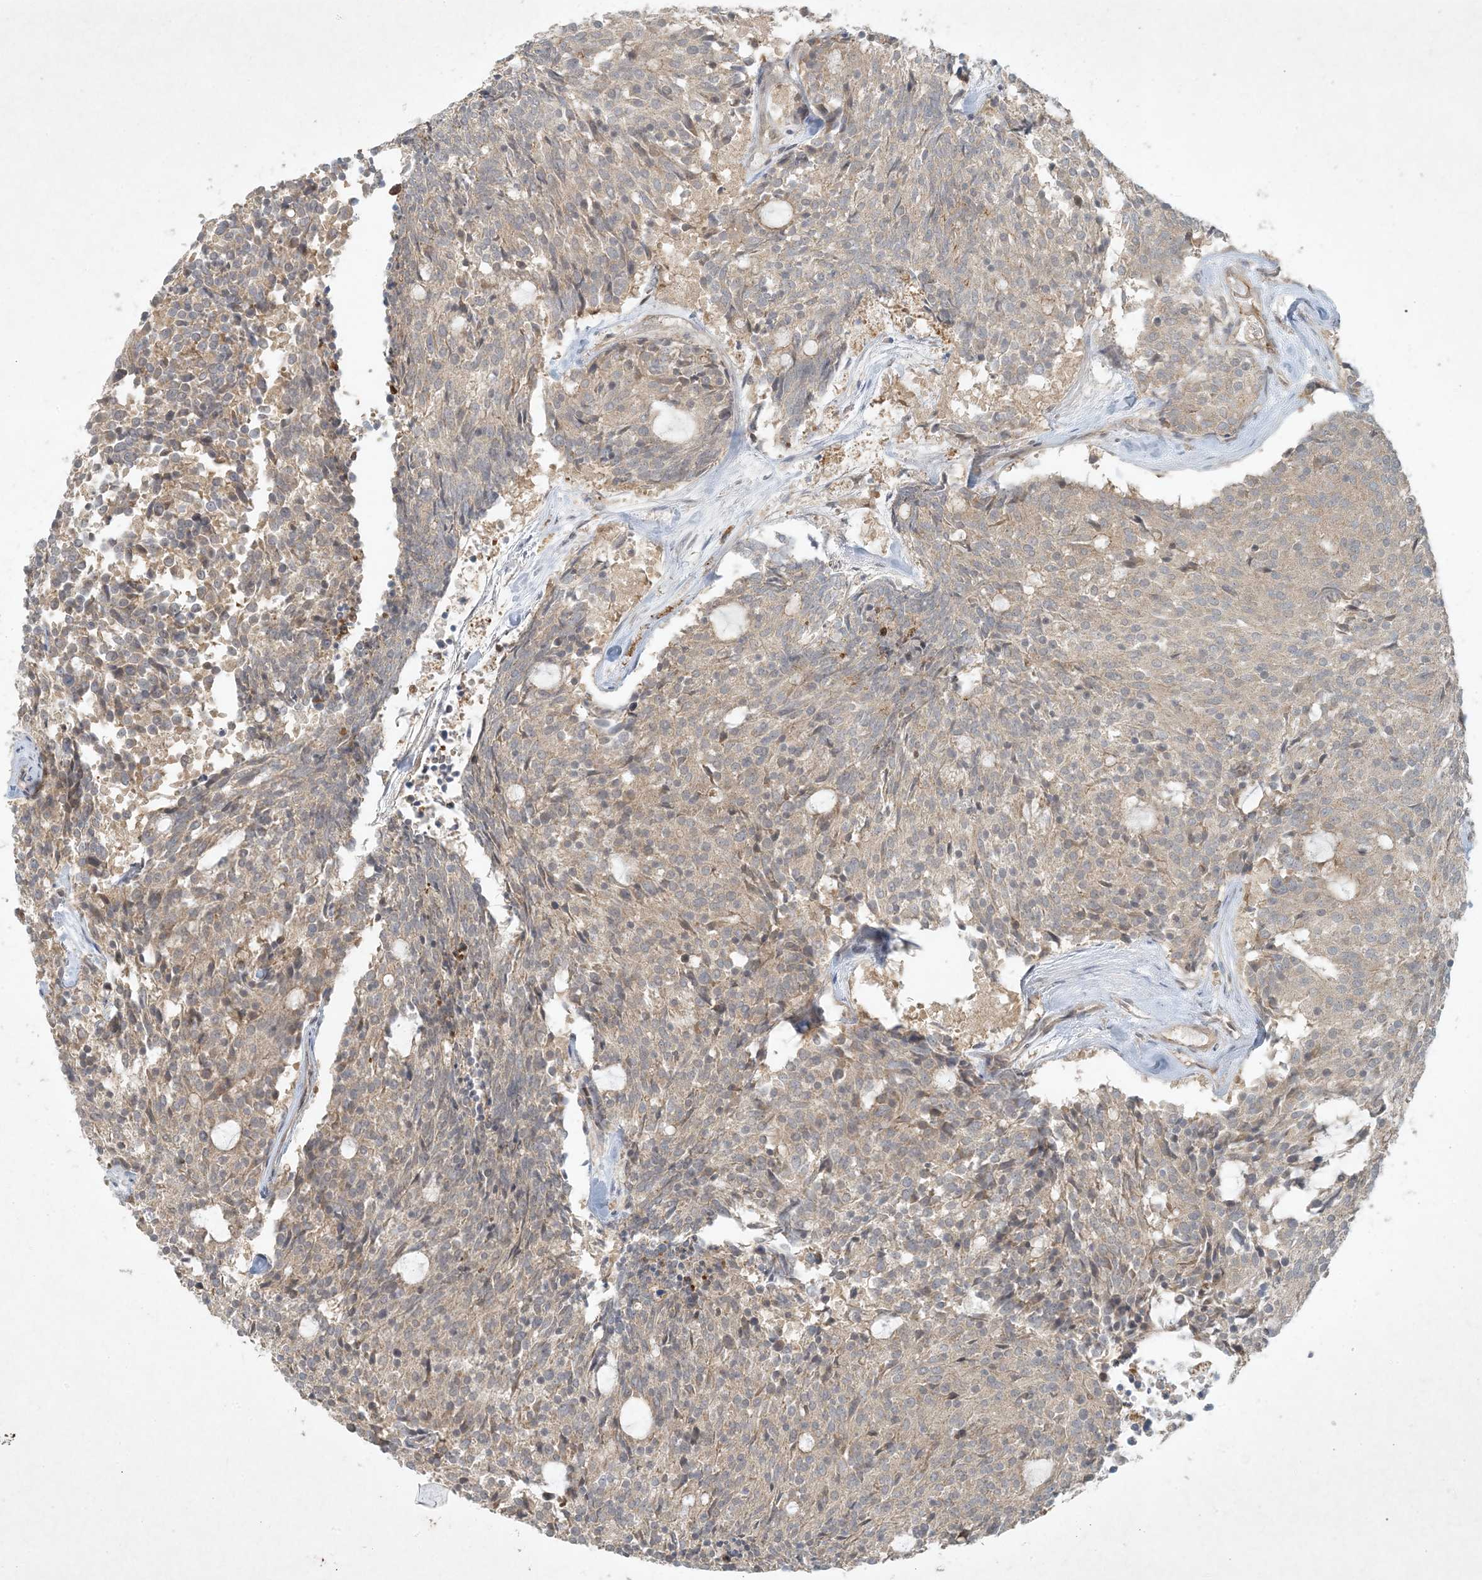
{"staining": {"intensity": "weak", "quantity": ">75%", "location": "cytoplasmic/membranous"}, "tissue": "carcinoid", "cell_type": "Tumor cells", "image_type": "cancer", "snomed": [{"axis": "morphology", "description": "Carcinoid, malignant, NOS"}, {"axis": "topography", "description": "Pancreas"}], "caption": "IHC staining of malignant carcinoid, which exhibits low levels of weak cytoplasmic/membranous staining in approximately >75% of tumor cells indicating weak cytoplasmic/membranous protein expression. The staining was performed using DAB (brown) for protein detection and nuclei were counterstained in hematoxylin (blue).", "gene": "BCORL1", "patient": {"sex": "female", "age": 54}}